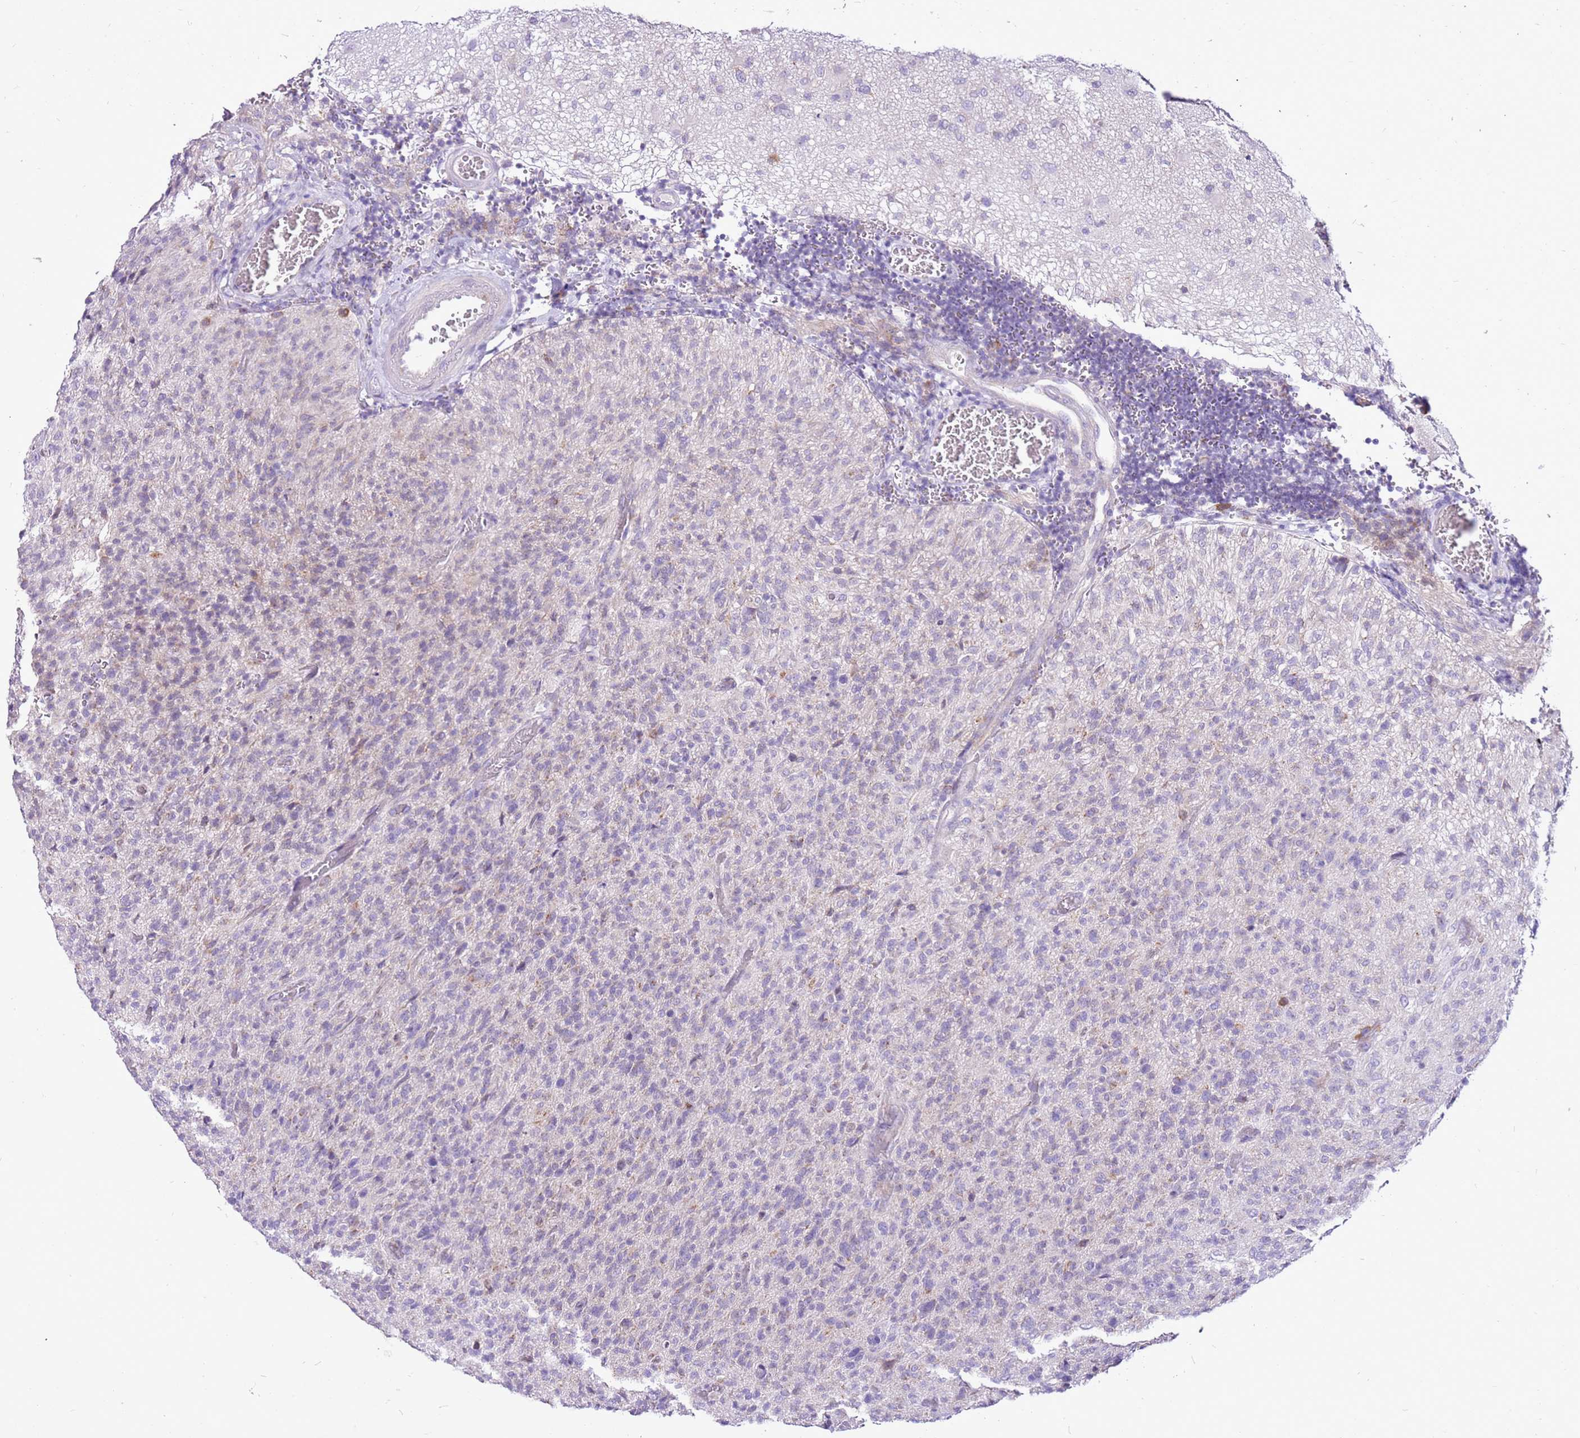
{"staining": {"intensity": "negative", "quantity": "none", "location": "none"}, "tissue": "glioma", "cell_type": "Tumor cells", "image_type": "cancer", "snomed": [{"axis": "morphology", "description": "Glioma, malignant, High grade"}, {"axis": "topography", "description": "Brain"}], "caption": "Tumor cells show no significant protein positivity in malignant high-grade glioma. Nuclei are stained in blue.", "gene": "MRPL36", "patient": {"sex": "female", "age": 57}}